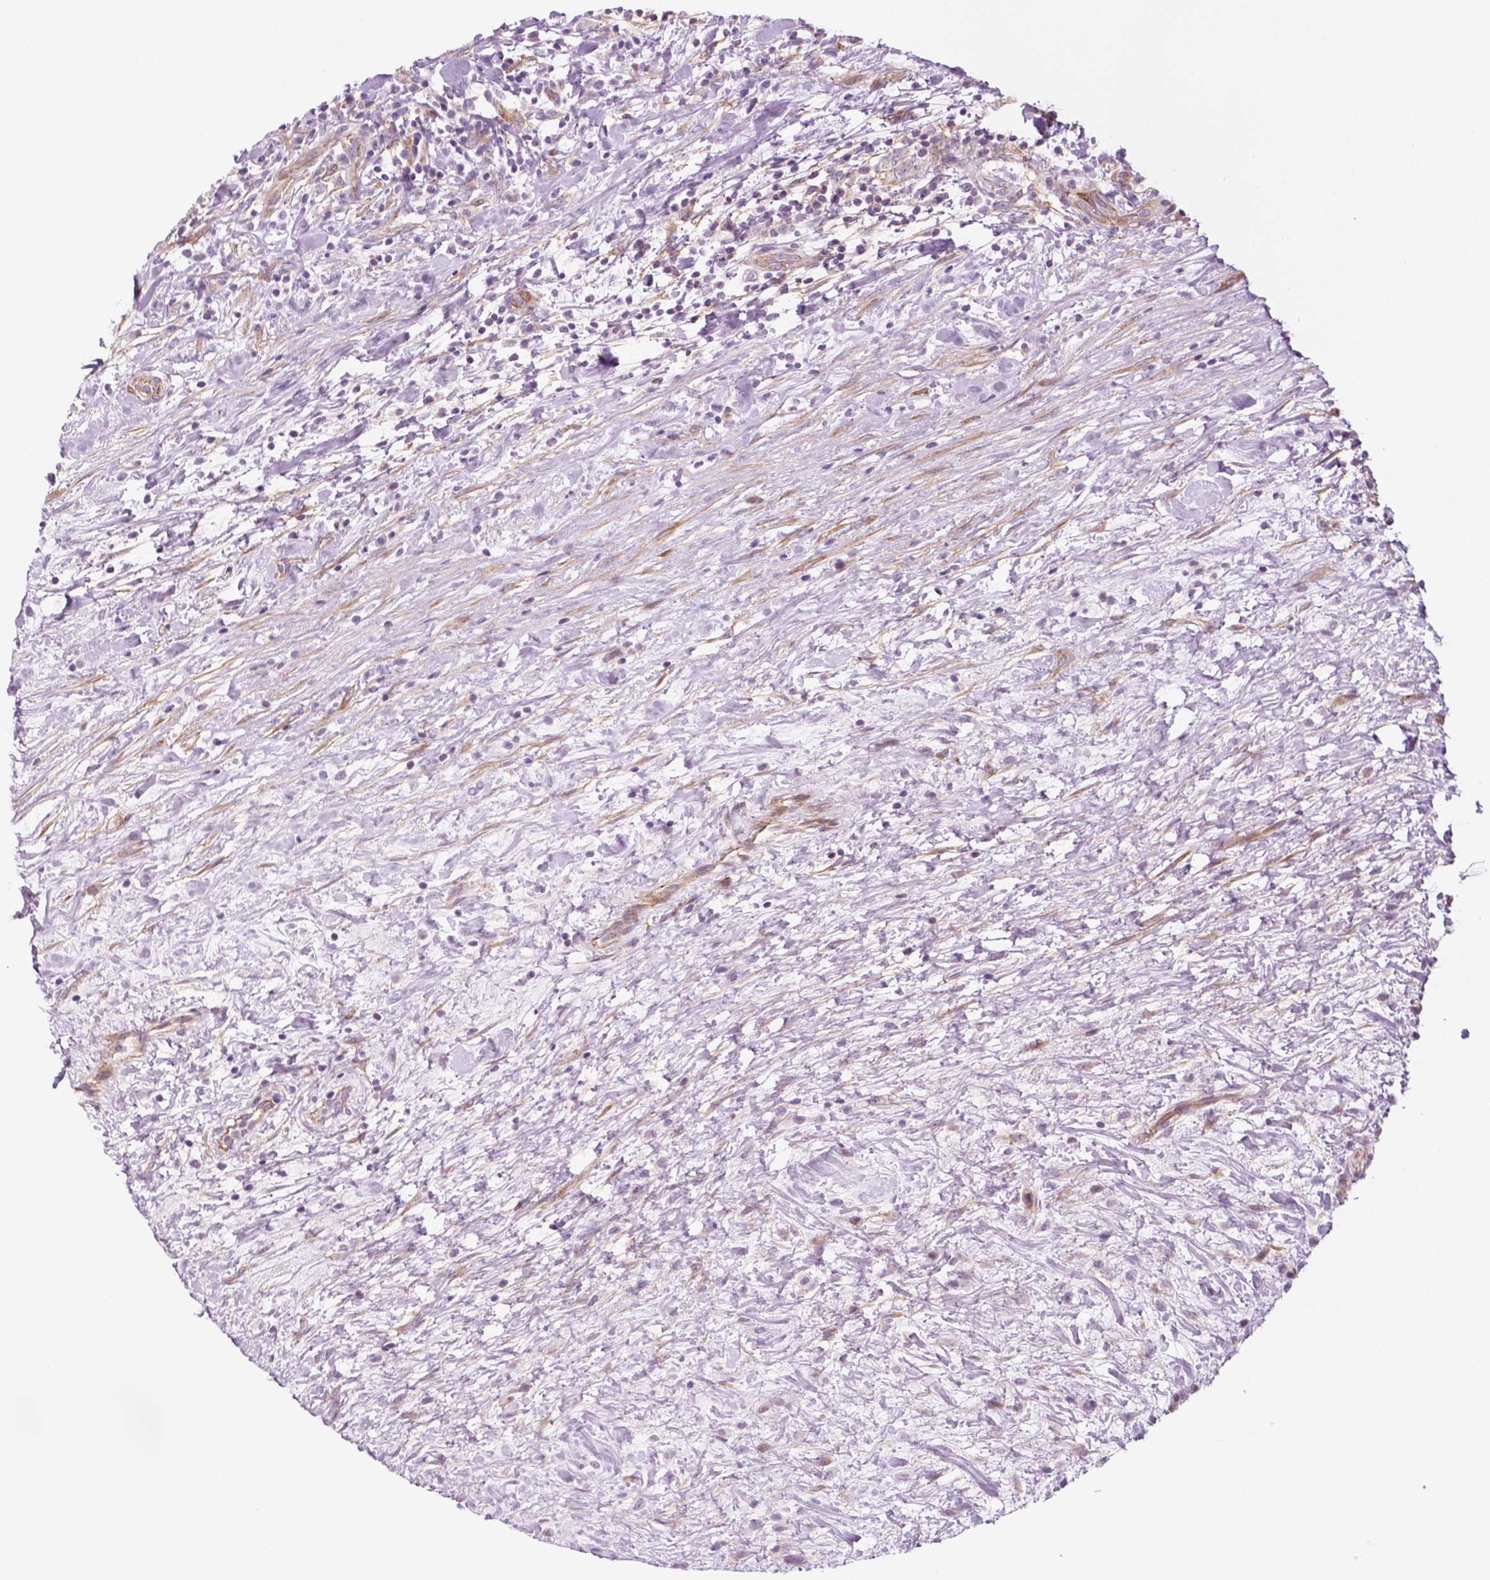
{"staining": {"intensity": "negative", "quantity": "none", "location": "none"}, "tissue": "renal cancer", "cell_type": "Tumor cells", "image_type": "cancer", "snomed": [{"axis": "morphology", "description": "Adenocarcinoma, NOS"}, {"axis": "topography", "description": "Kidney"}], "caption": "There is no significant positivity in tumor cells of renal cancer.", "gene": "RND3", "patient": {"sex": "male", "age": 59}}